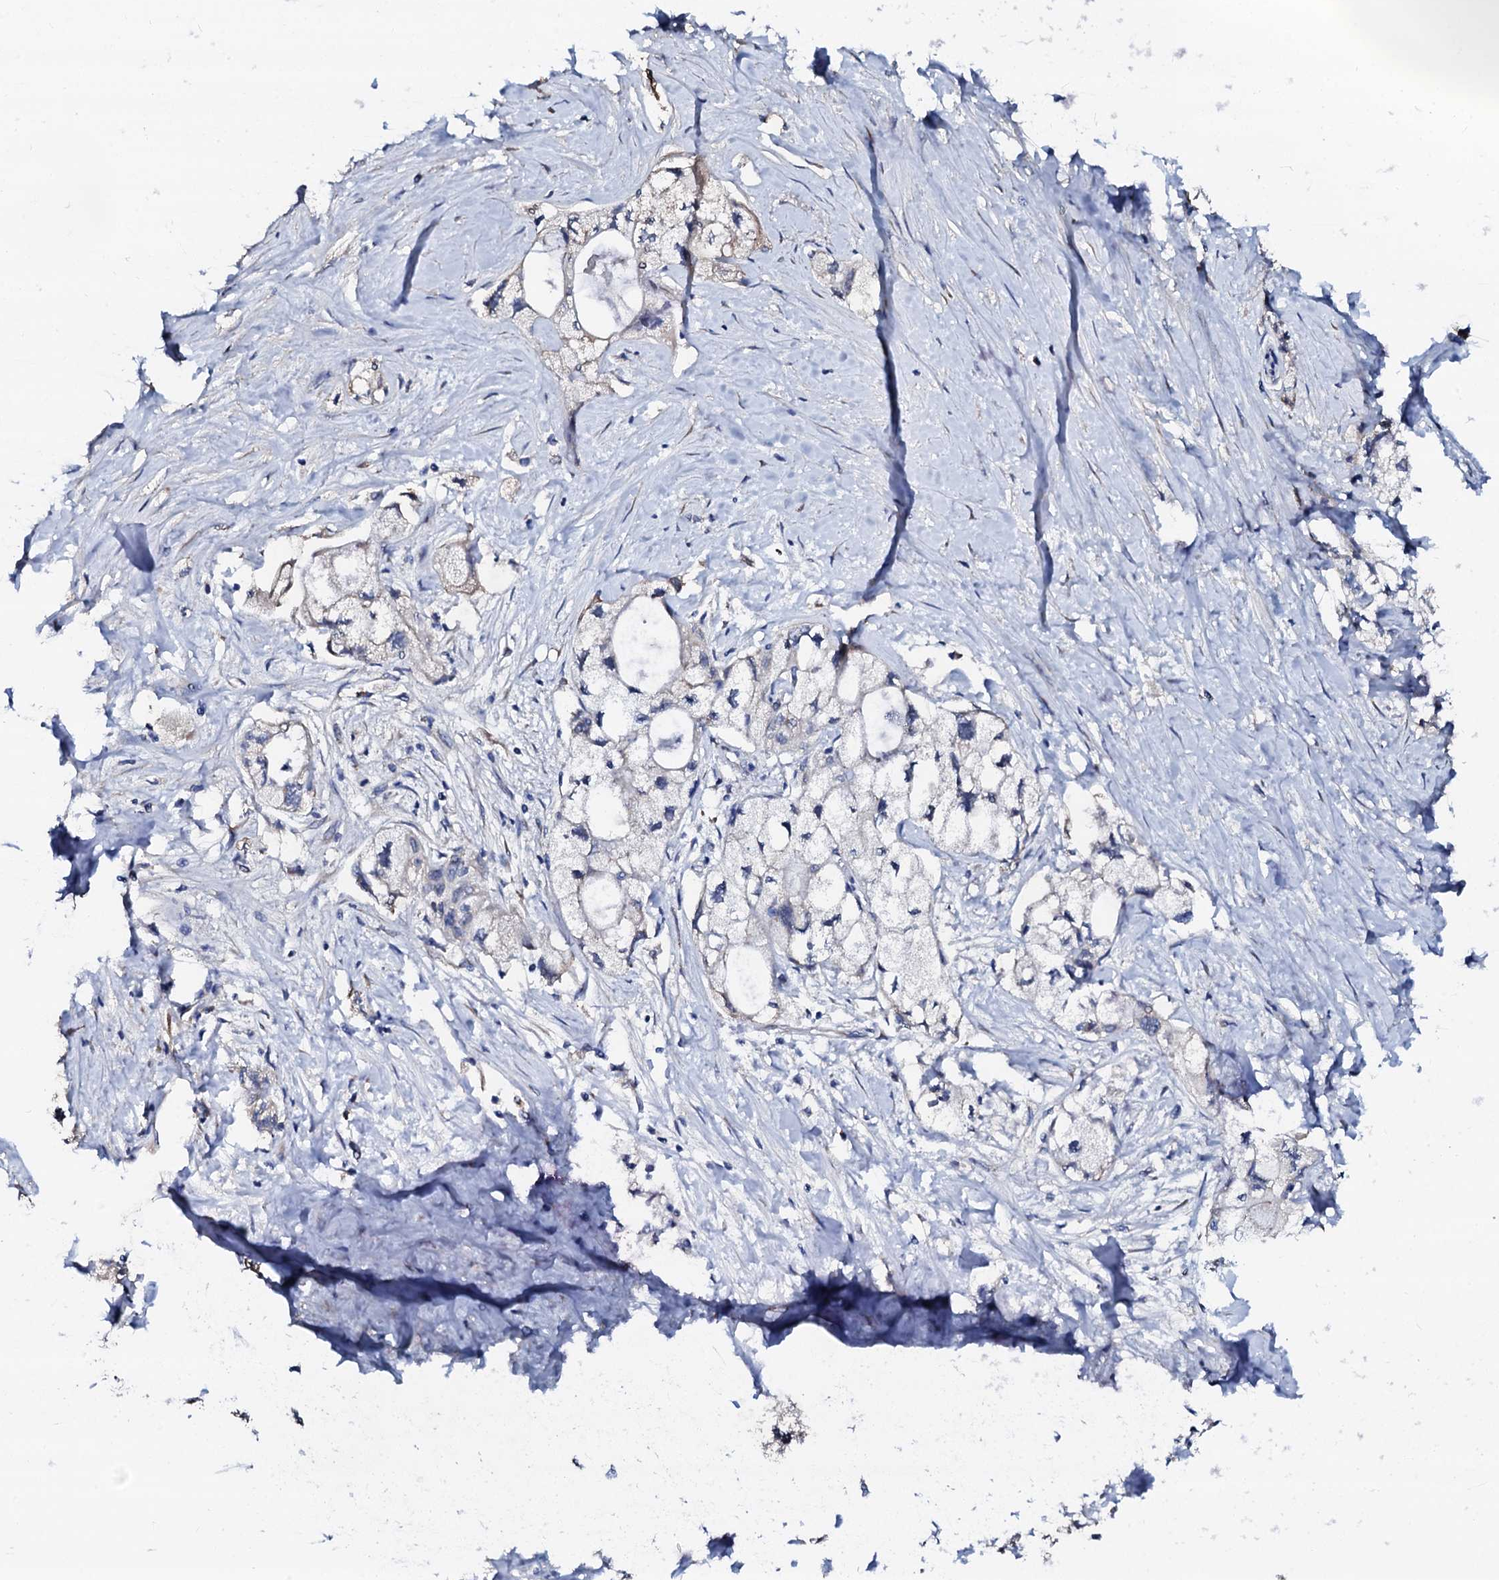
{"staining": {"intensity": "negative", "quantity": "none", "location": "none"}, "tissue": "pancreatic cancer", "cell_type": "Tumor cells", "image_type": "cancer", "snomed": [{"axis": "morphology", "description": "Adenocarcinoma, NOS"}, {"axis": "topography", "description": "Pancreas"}], "caption": "Immunohistochemical staining of adenocarcinoma (pancreatic) reveals no significant staining in tumor cells. (DAB (3,3'-diaminobenzidine) IHC, high magnification).", "gene": "AKAP3", "patient": {"sex": "male", "age": 70}}